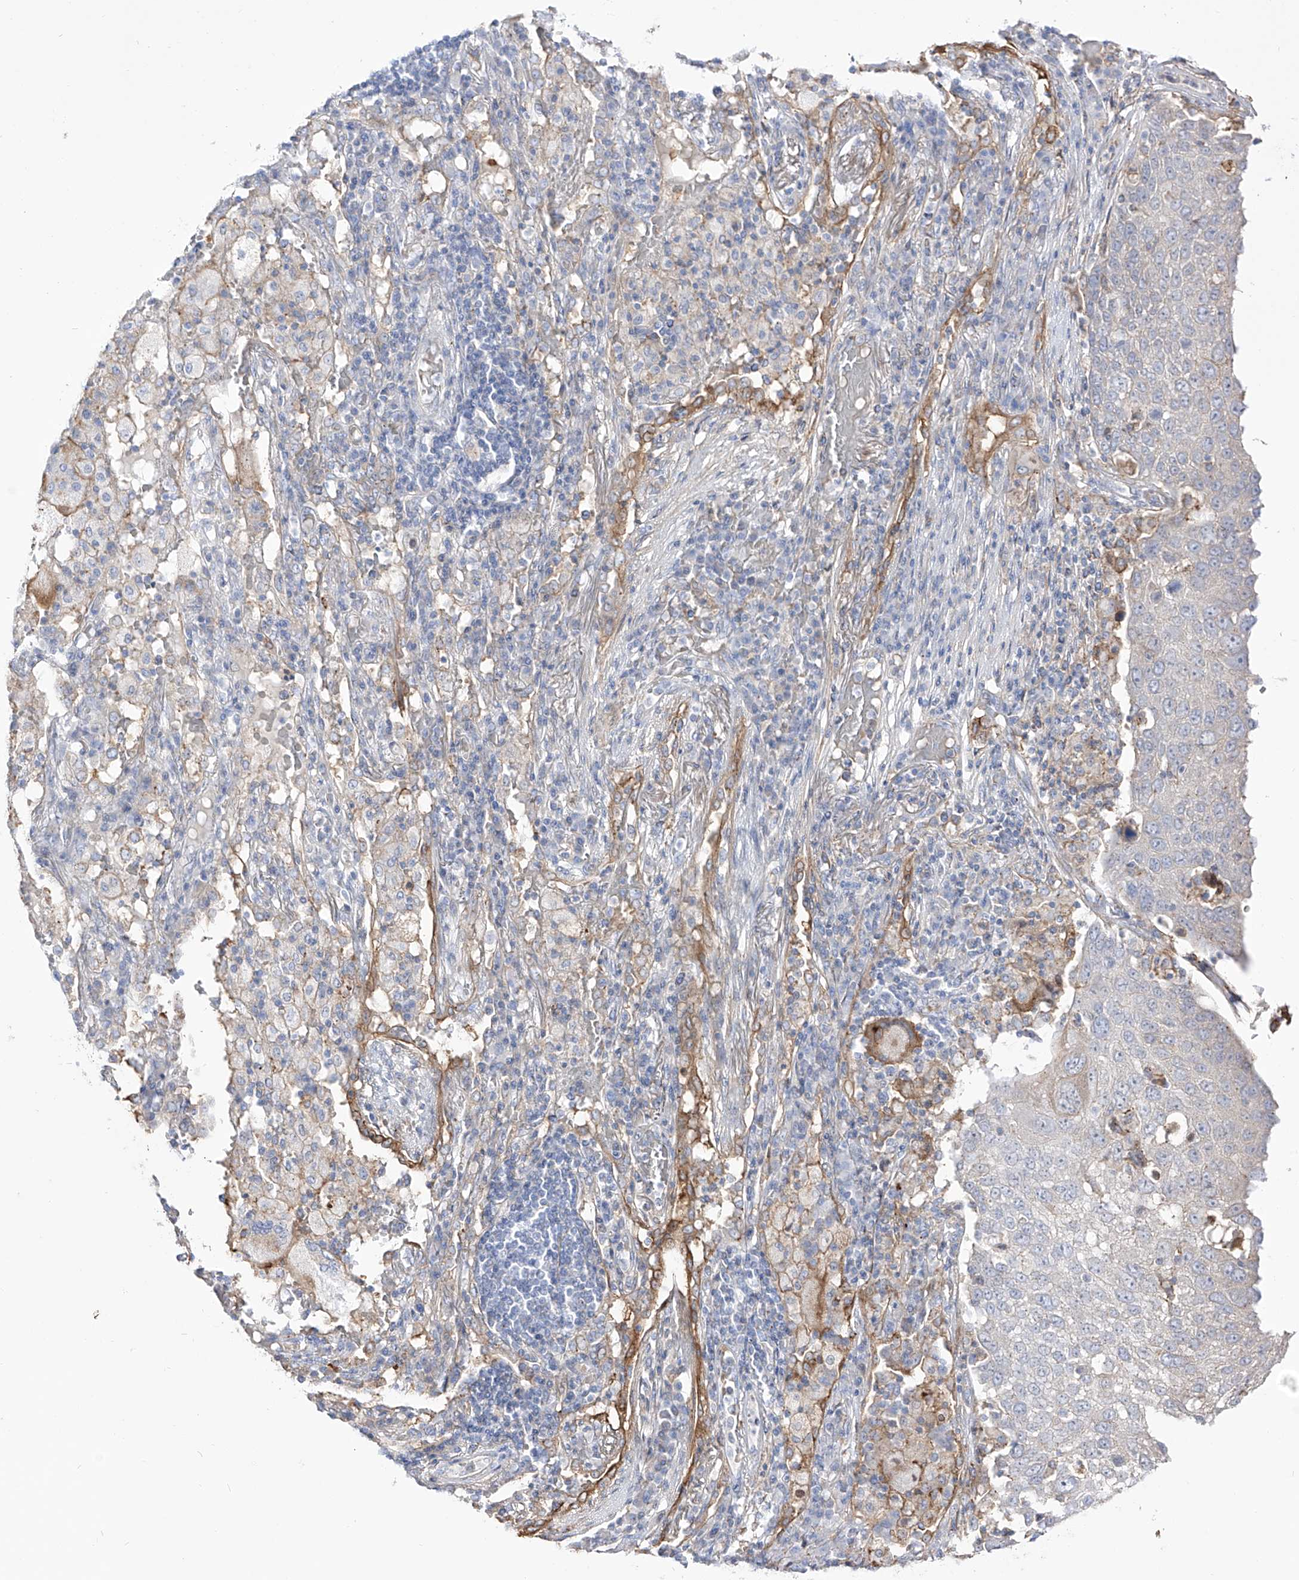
{"staining": {"intensity": "negative", "quantity": "none", "location": "none"}, "tissue": "lung cancer", "cell_type": "Tumor cells", "image_type": "cancer", "snomed": [{"axis": "morphology", "description": "Squamous cell carcinoma, NOS"}, {"axis": "topography", "description": "Lung"}], "caption": "There is no significant expression in tumor cells of lung cancer (squamous cell carcinoma). Nuclei are stained in blue.", "gene": "ZGRF1", "patient": {"sex": "male", "age": 65}}